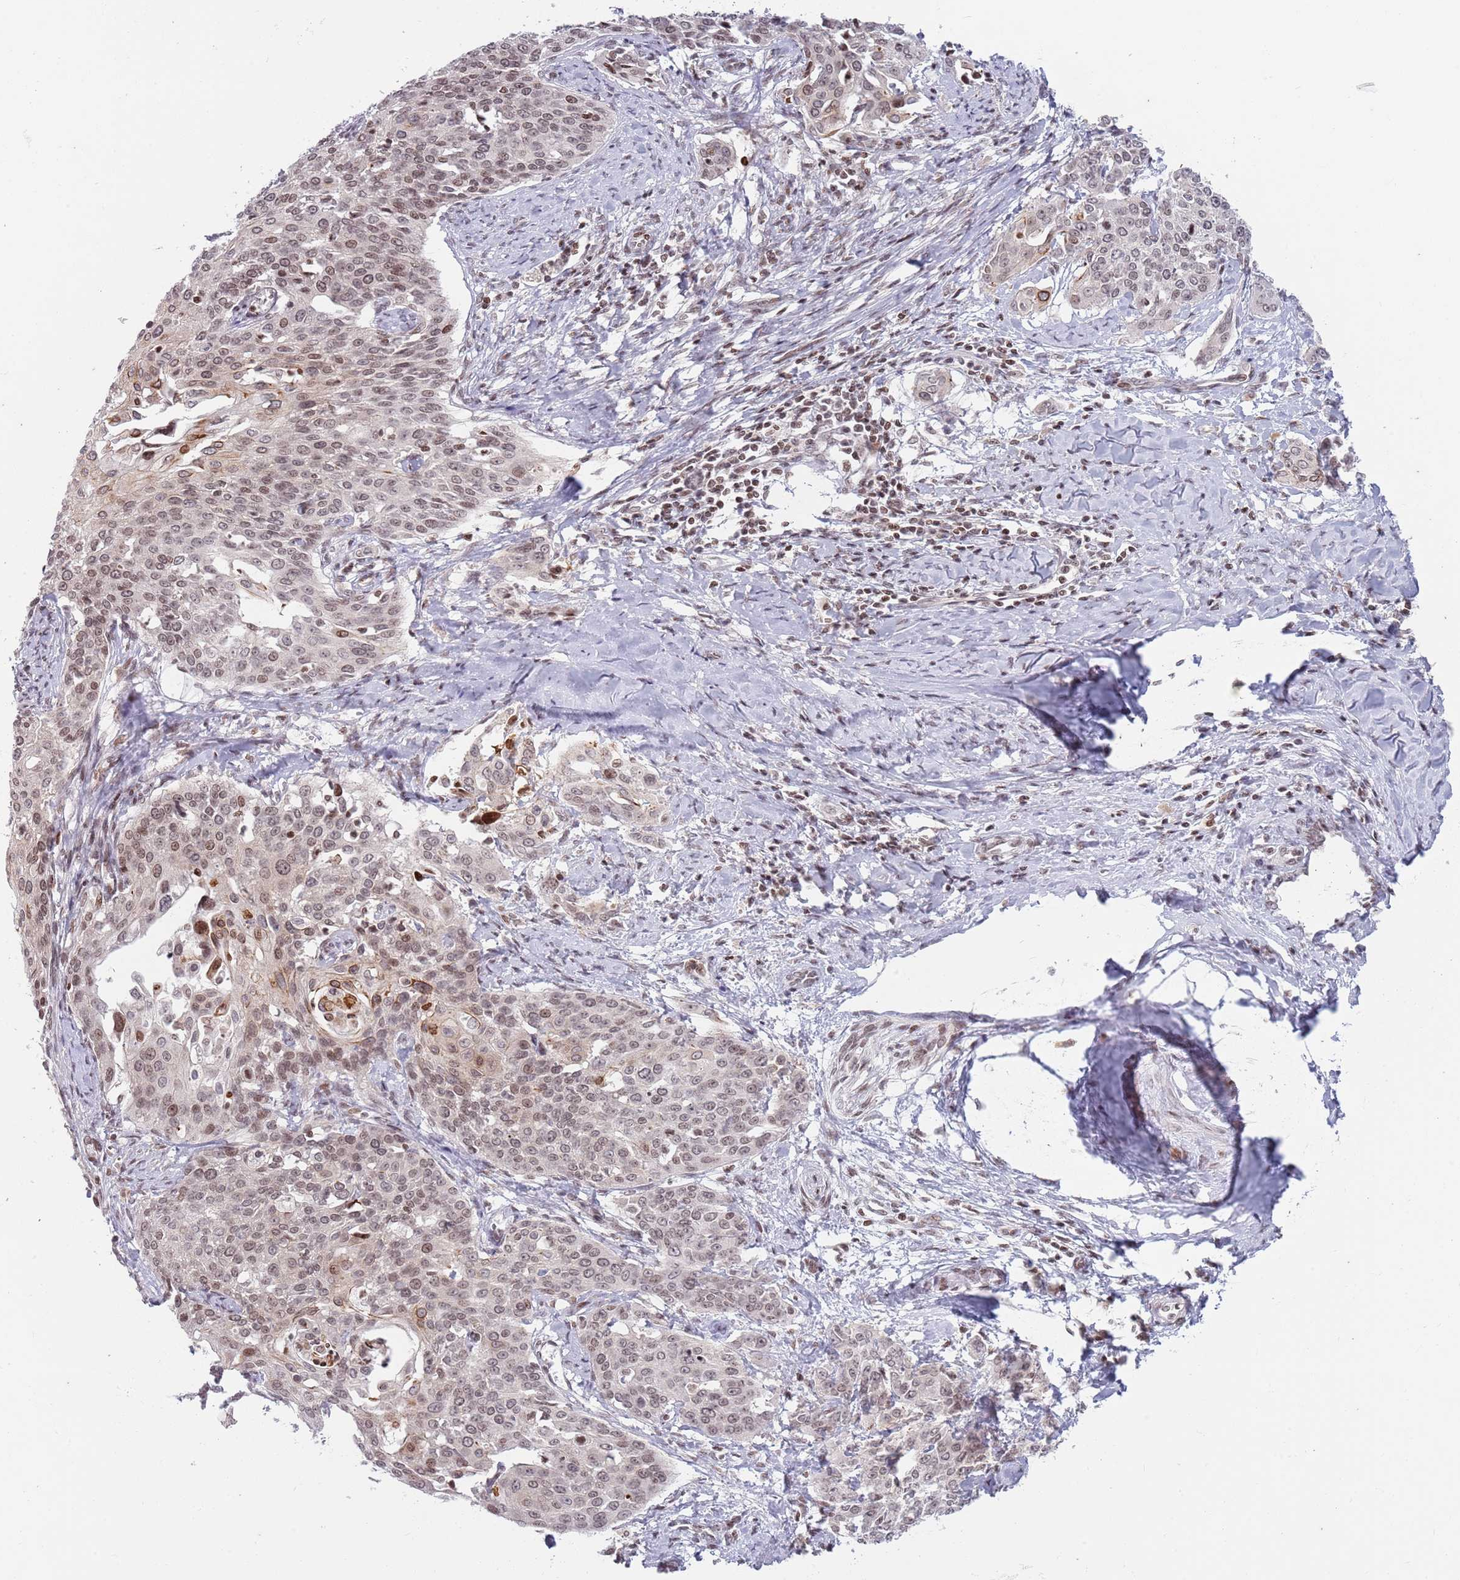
{"staining": {"intensity": "weak", "quantity": ">75%", "location": "nuclear"}, "tissue": "cervical cancer", "cell_type": "Tumor cells", "image_type": "cancer", "snomed": [{"axis": "morphology", "description": "Squamous cell carcinoma, NOS"}, {"axis": "topography", "description": "Cervix"}], "caption": "Brown immunohistochemical staining in cervical squamous cell carcinoma displays weak nuclear staining in about >75% of tumor cells. Immunohistochemistry (ihc) stains the protein of interest in brown and the nuclei are stained blue.", "gene": "SH3RF3", "patient": {"sex": "female", "age": 44}}